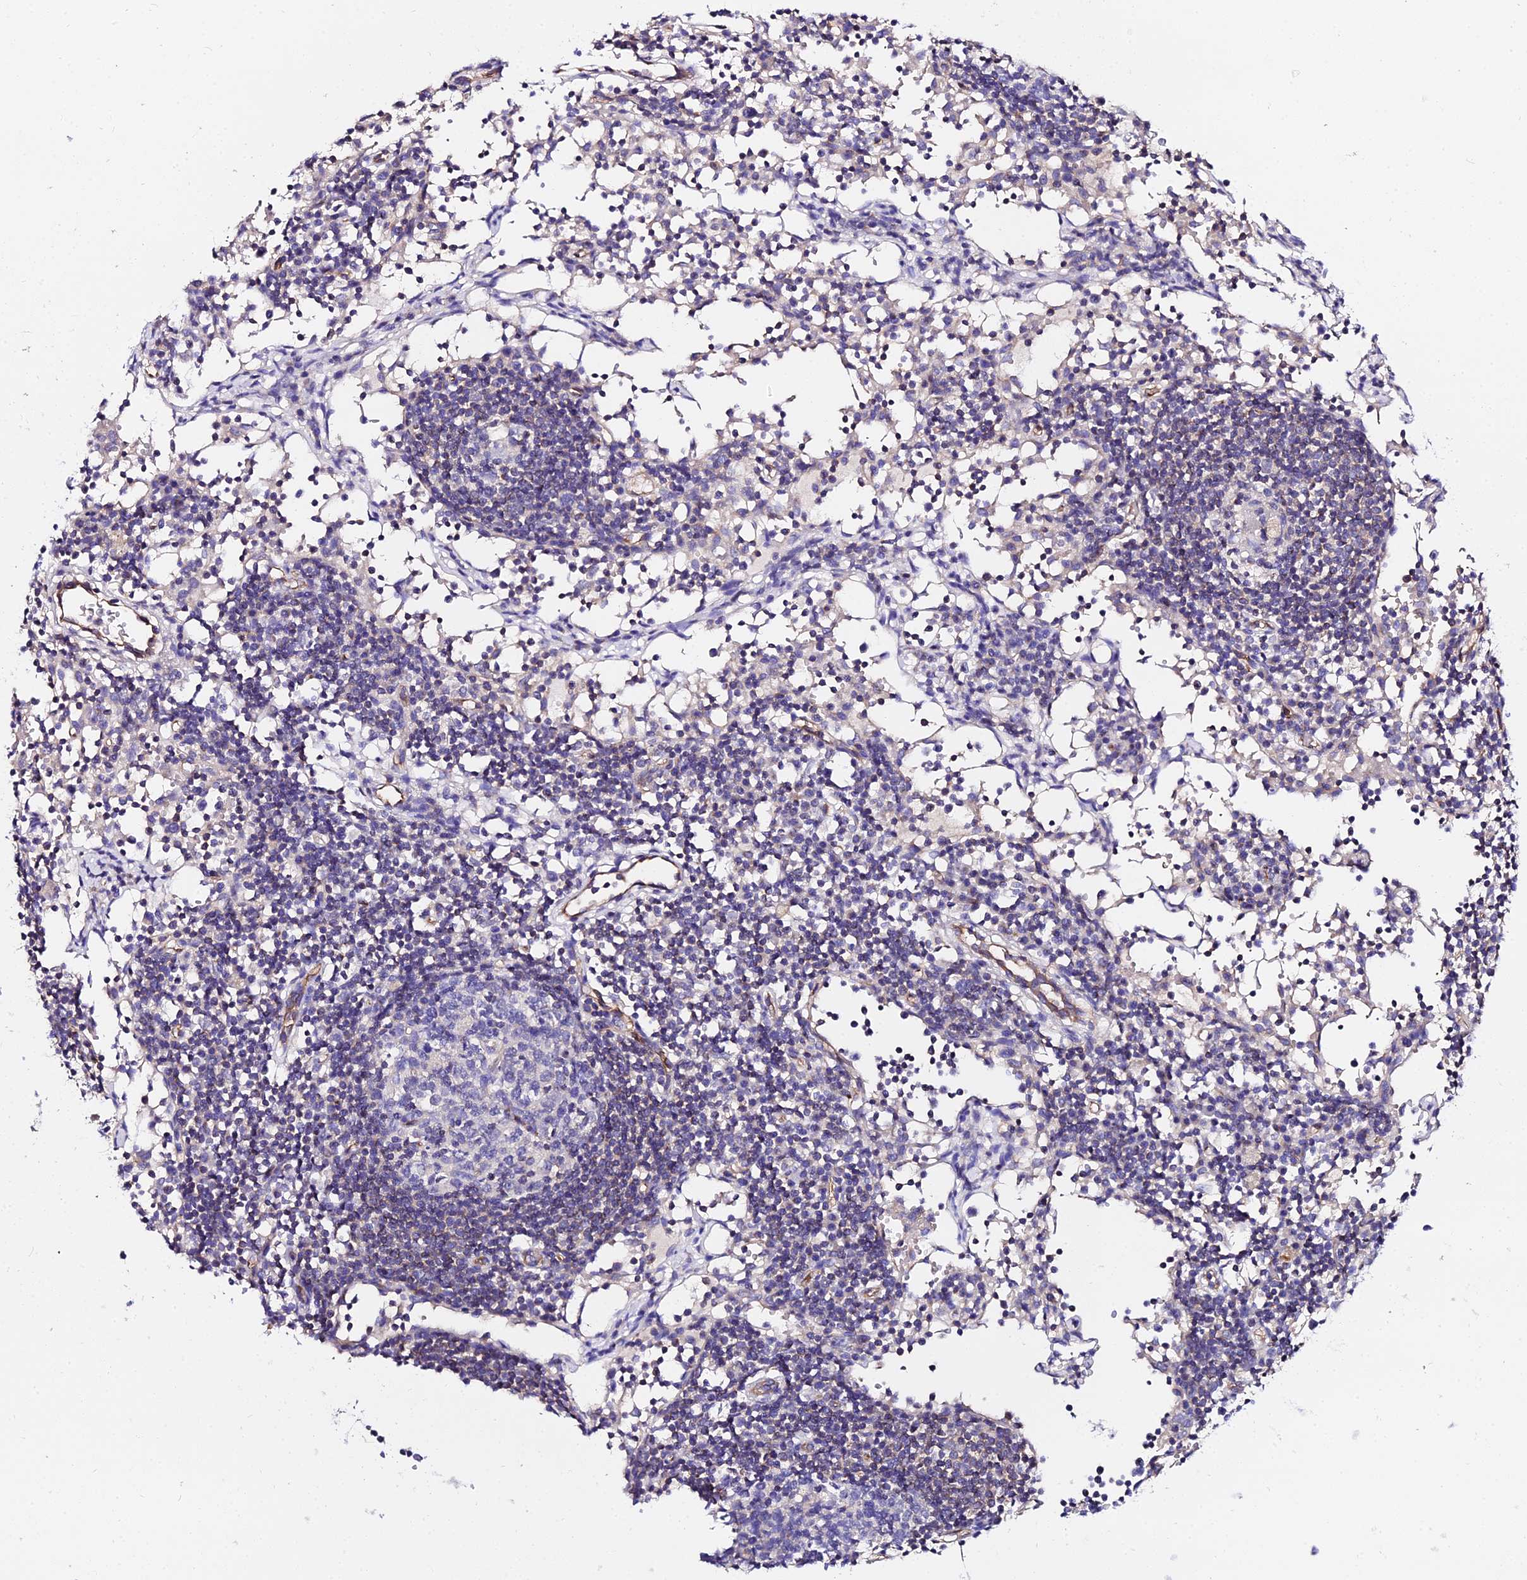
{"staining": {"intensity": "negative", "quantity": "none", "location": "none"}, "tissue": "lymph node", "cell_type": "Germinal center cells", "image_type": "normal", "snomed": [{"axis": "morphology", "description": "Normal tissue, NOS"}, {"axis": "topography", "description": "Lymph node"}], "caption": "Lymph node stained for a protein using immunohistochemistry exhibits no expression germinal center cells.", "gene": "DAW1", "patient": {"sex": "female", "age": 55}}